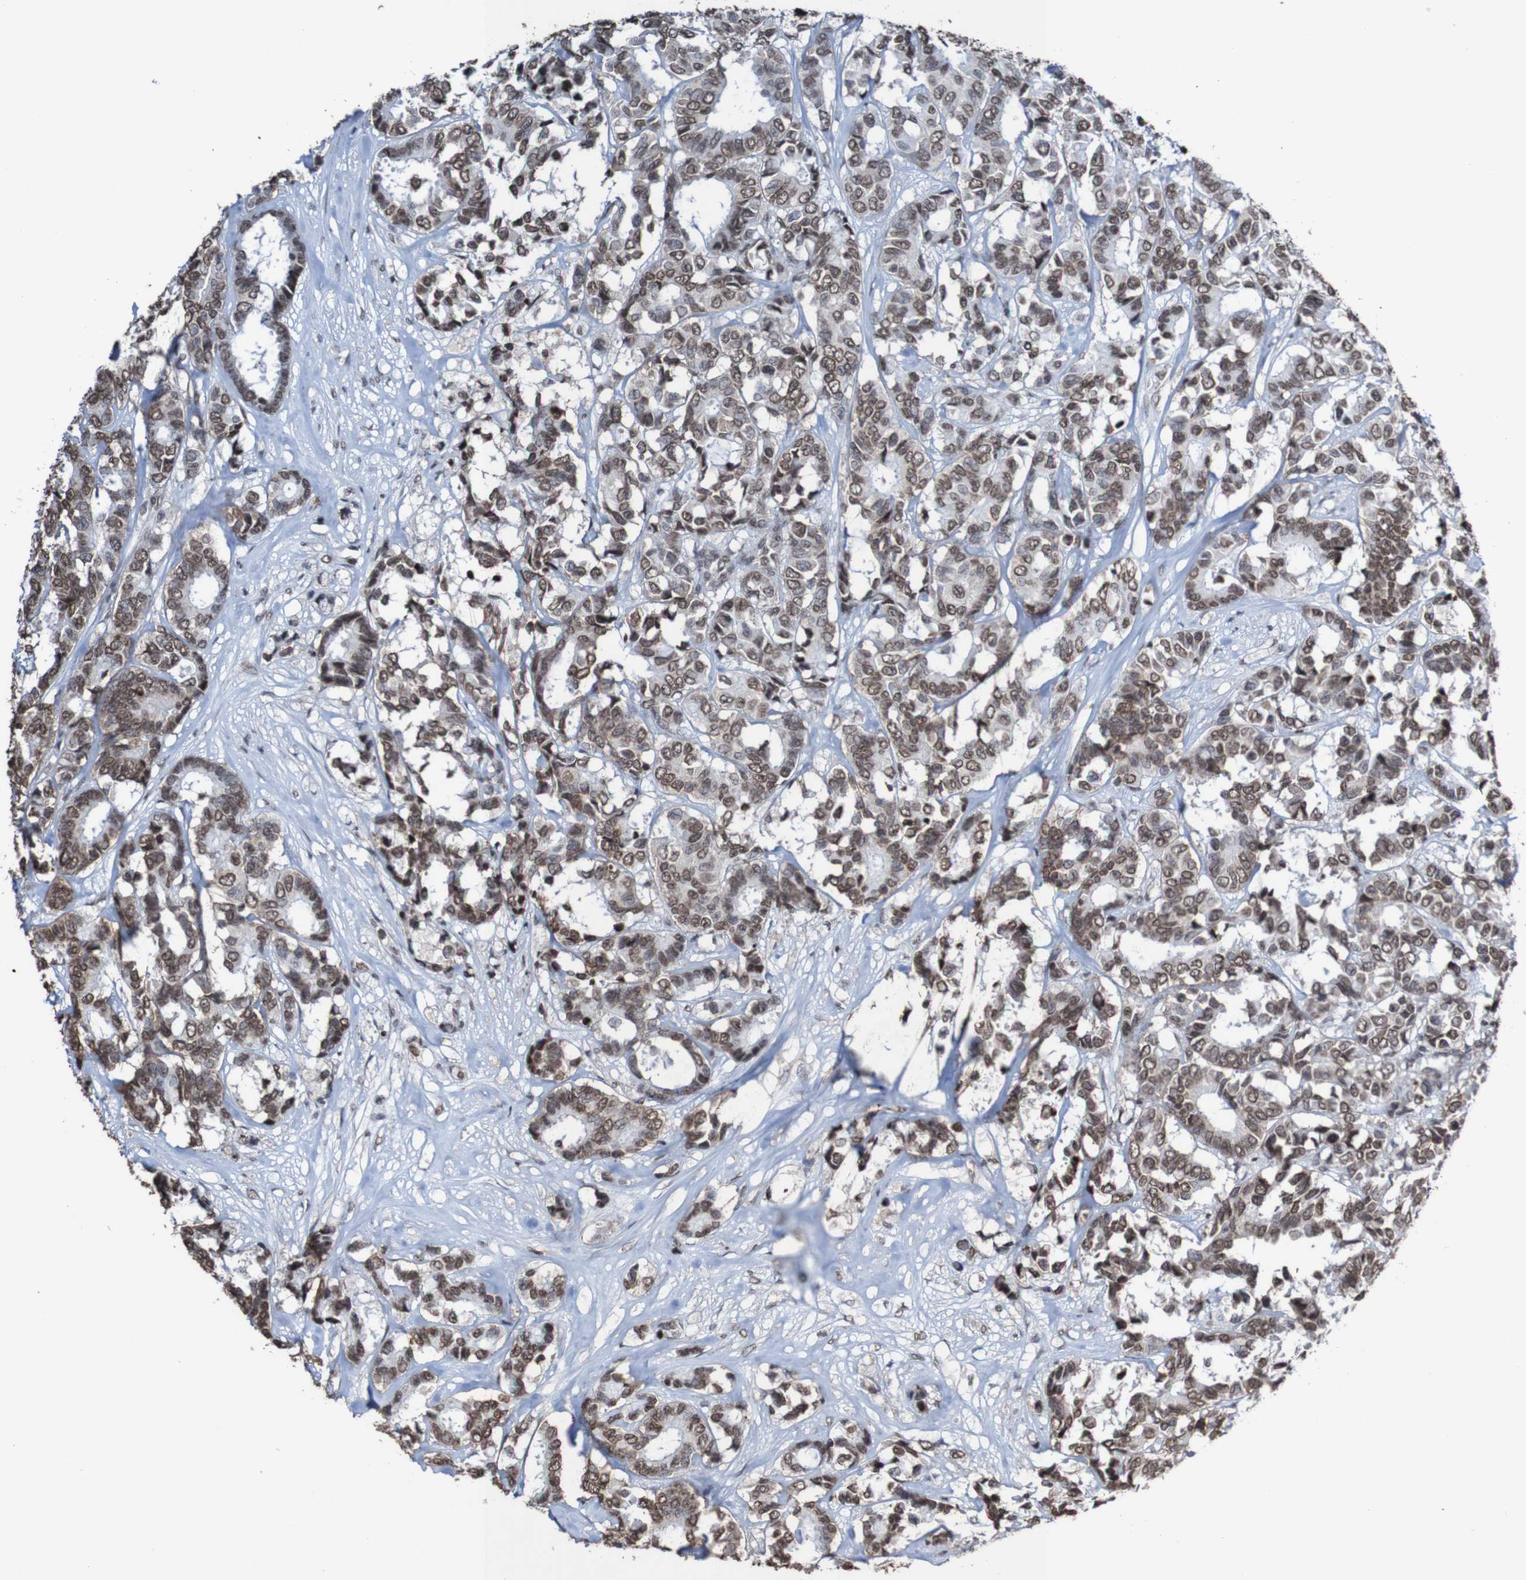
{"staining": {"intensity": "moderate", "quantity": ">75%", "location": "nuclear"}, "tissue": "breast cancer", "cell_type": "Tumor cells", "image_type": "cancer", "snomed": [{"axis": "morphology", "description": "Duct carcinoma"}, {"axis": "topography", "description": "Breast"}], "caption": "There is medium levels of moderate nuclear staining in tumor cells of invasive ductal carcinoma (breast), as demonstrated by immunohistochemical staining (brown color).", "gene": "GFI1", "patient": {"sex": "female", "age": 87}}